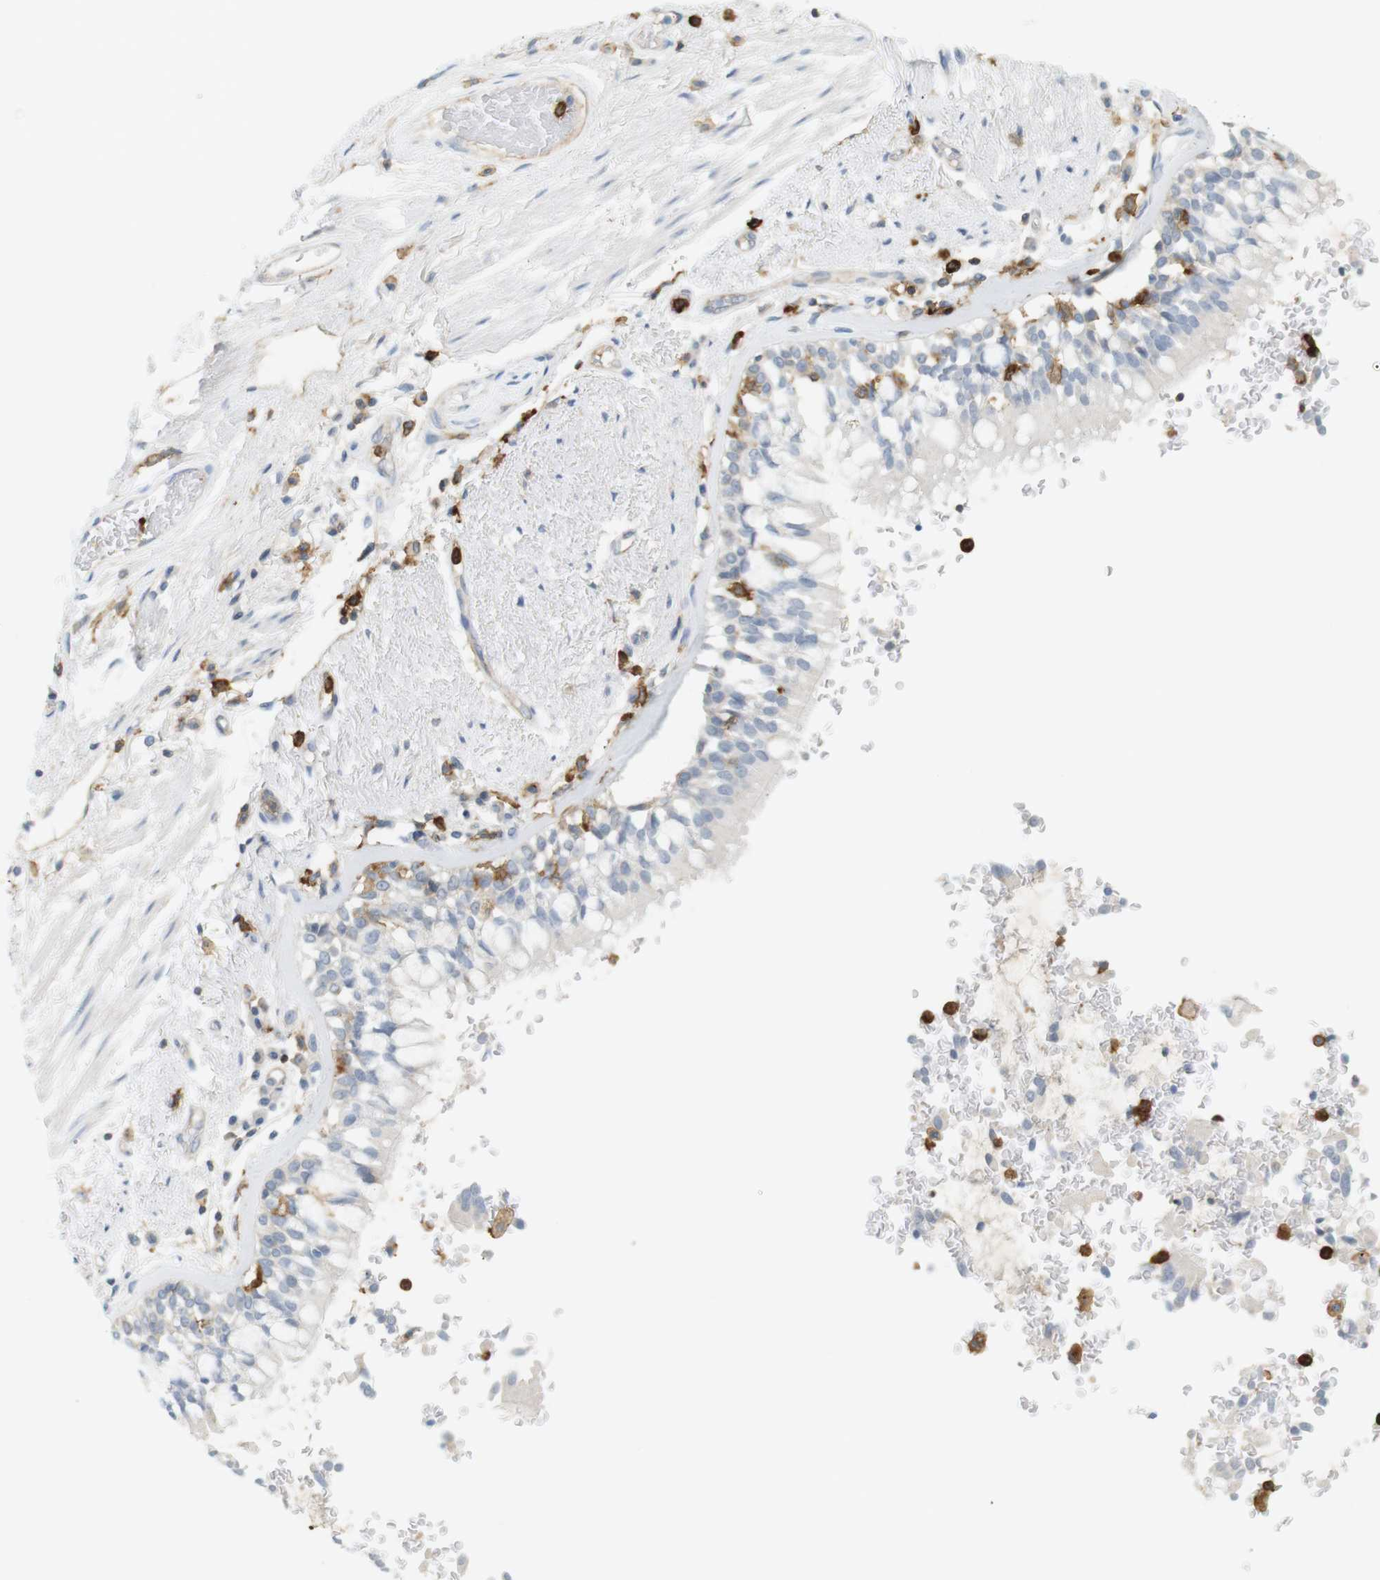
{"staining": {"intensity": "moderate", "quantity": "<25%", "location": "cytoplasmic/membranous"}, "tissue": "bronchus", "cell_type": "Respiratory epithelial cells", "image_type": "normal", "snomed": [{"axis": "morphology", "description": "Normal tissue, NOS"}, {"axis": "morphology", "description": "Adenocarcinoma, NOS"}, {"axis": "topography", "description": "Bronchus"}, {"axis": "topography", "description": "Lung"}], "caption": "Immunohistochemical staining of normal human bronchus reveals moderate cytoplasmic/membranous protein expression in about <25% of respiratory epithelial cells. Immunohistochemistry stains the protein of interest in brown and the nuclei are stained blue.", "gene": "SIRPA", "patient": {"sex": "male", "age": 71}}